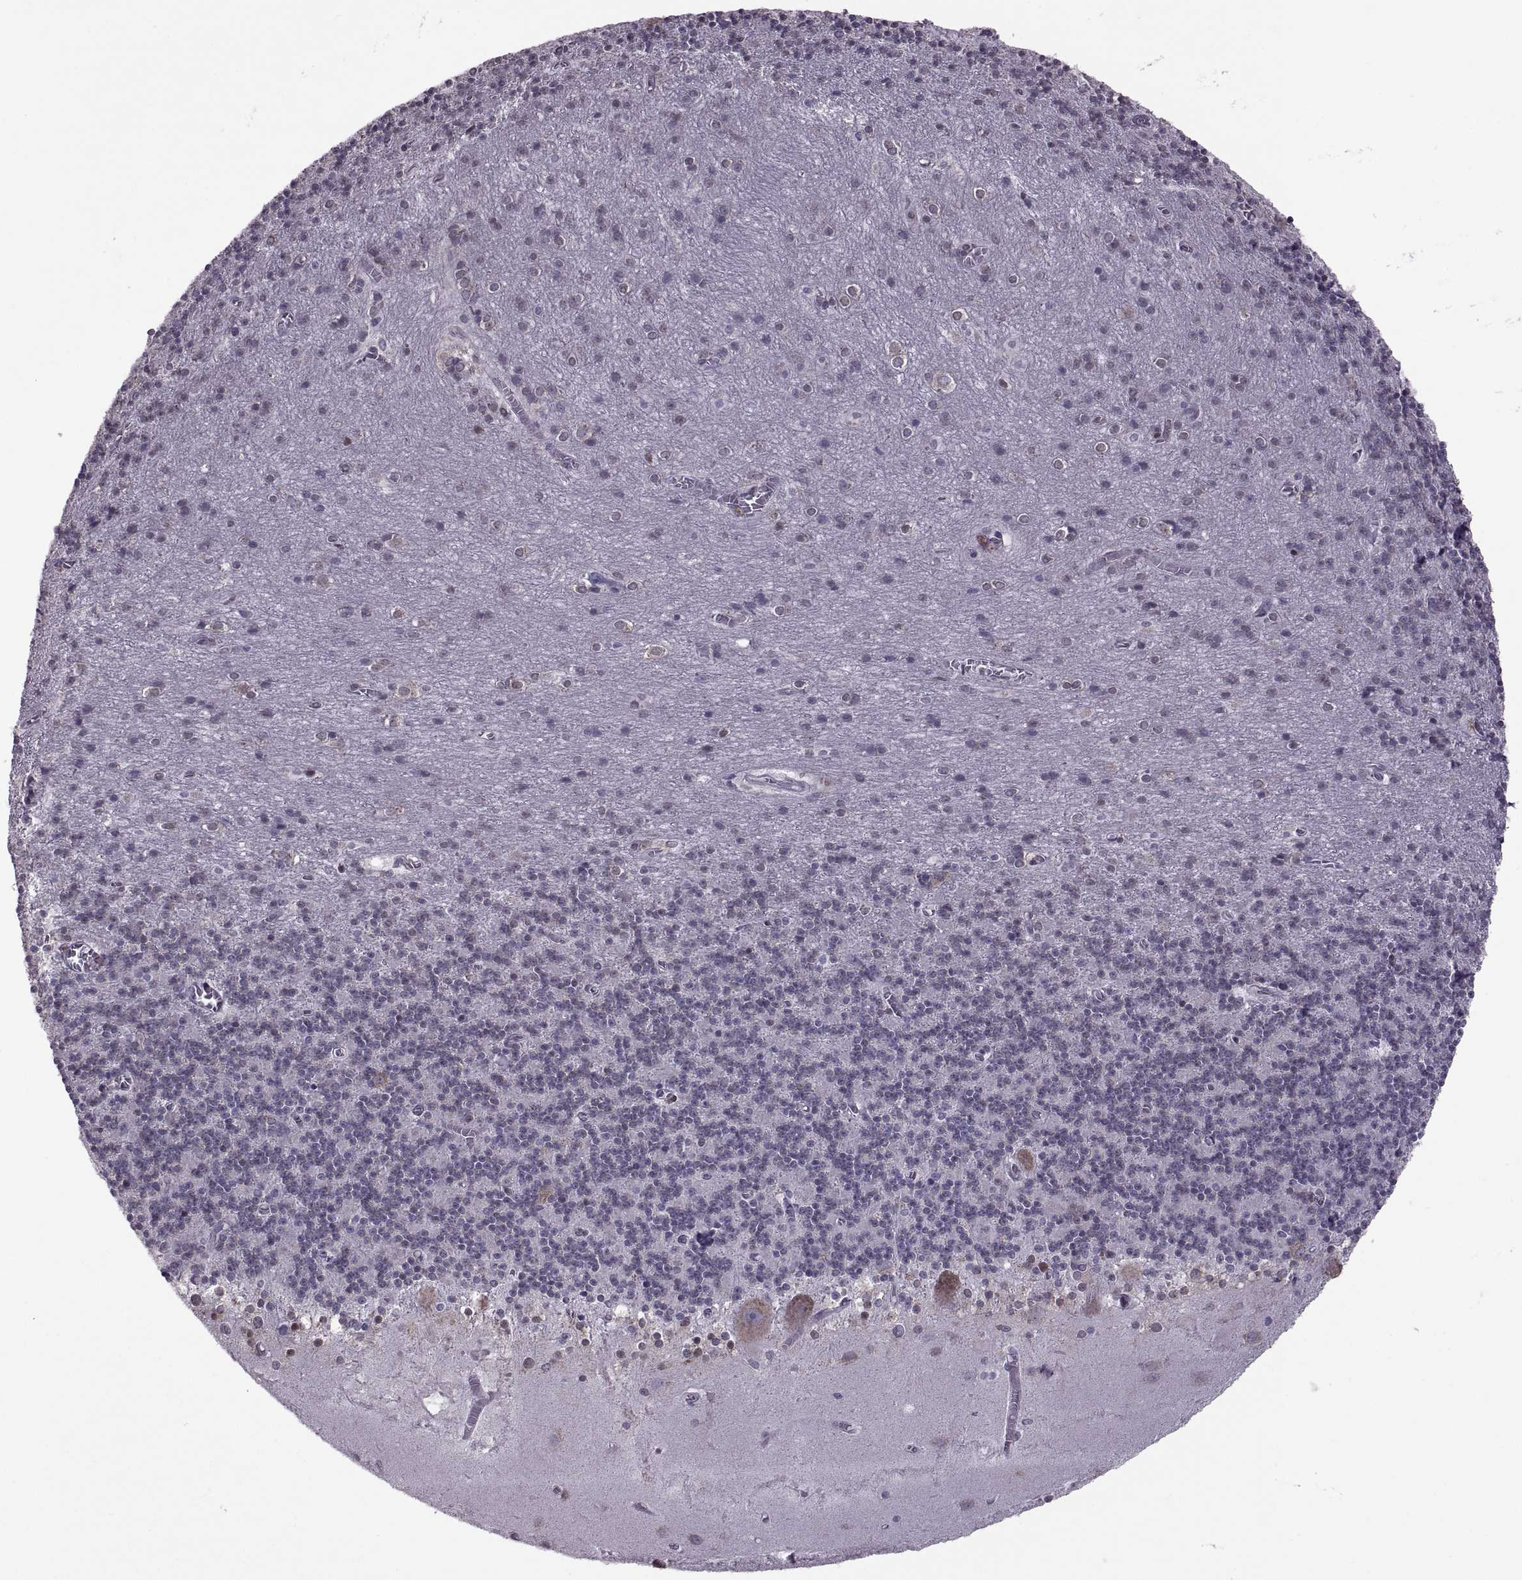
{"staining": {"intensity": "negative", "quantity": "none", "location": "none"}, "tissue": "cerebellum", "cell_type": "Cells in granular layer", "image_type": "normal", "snomed": [{"axis": "morphology", "description": "Normal tissue, NOS"}, {"axis": "topography", "description": "Cerebellum"}], "caption": "This is an immunohistochemistry image of normal human cerebellum. There is no staining in cells in granular layer.", "gene": "PABPC1", "patient": {"sex": "male", "age": 70}}